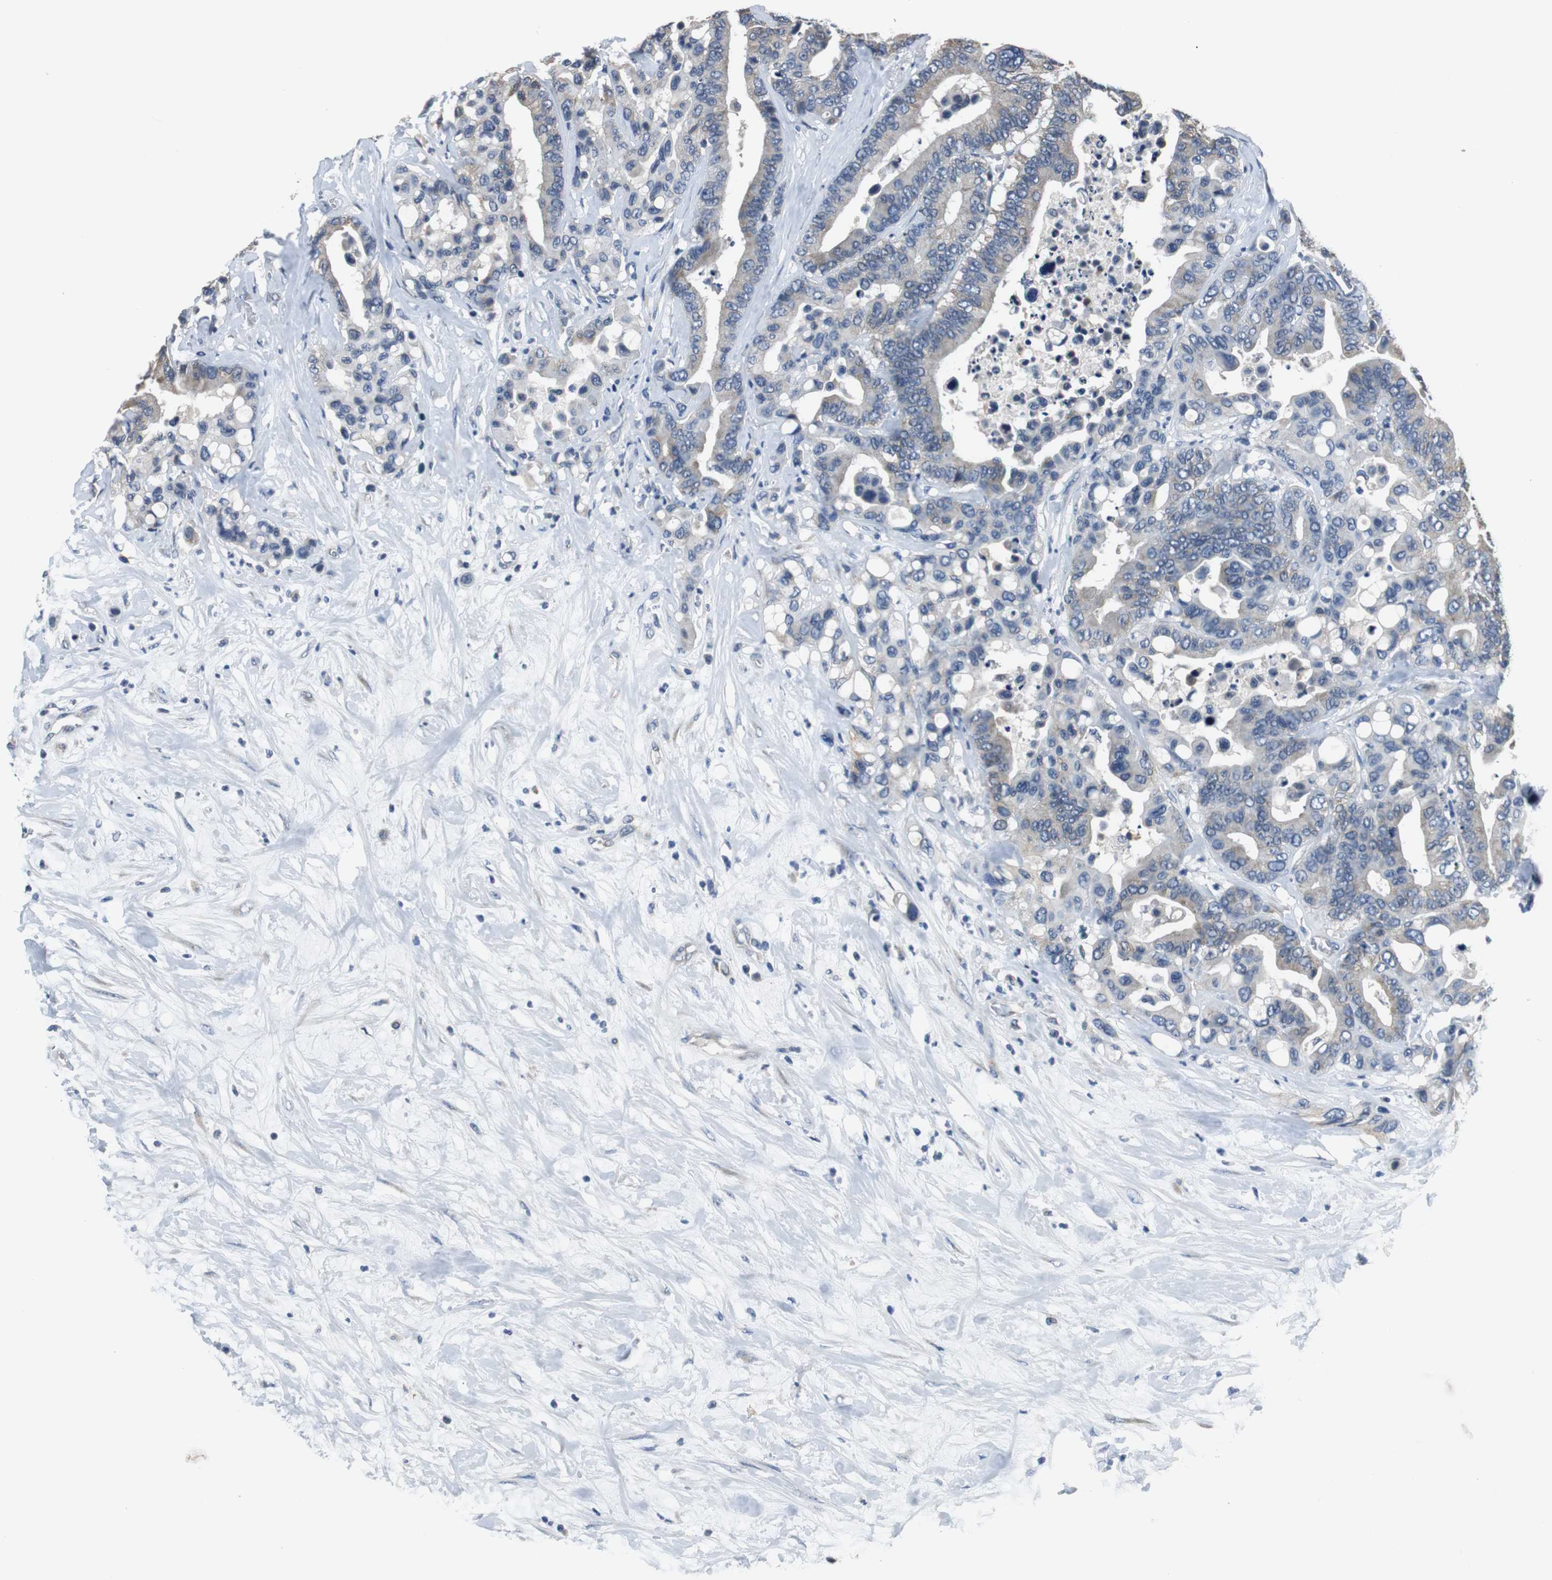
{"staining": {"intensity": "weak", "quantity": "<25%", "location": "cytoplasmic/membranous"}, "tissue": "colorectal cancer", "cell_type": "Tumor cells", "image_type": "cancer", "snomed": [{"axis": "morphology", "description": "Normal tissue, NOS"}, {"axis": "morphology", "description": "Adenocarcinoma, NOS"}, {"axis": "topography", "description": "Colon"}], "caption": "Immunohistochemistry of colorectal adenocarcinoma reveals no positivity in tumor cells.", "gene": "MTIF2", "patient": {"sex": "male", "age": 82}}